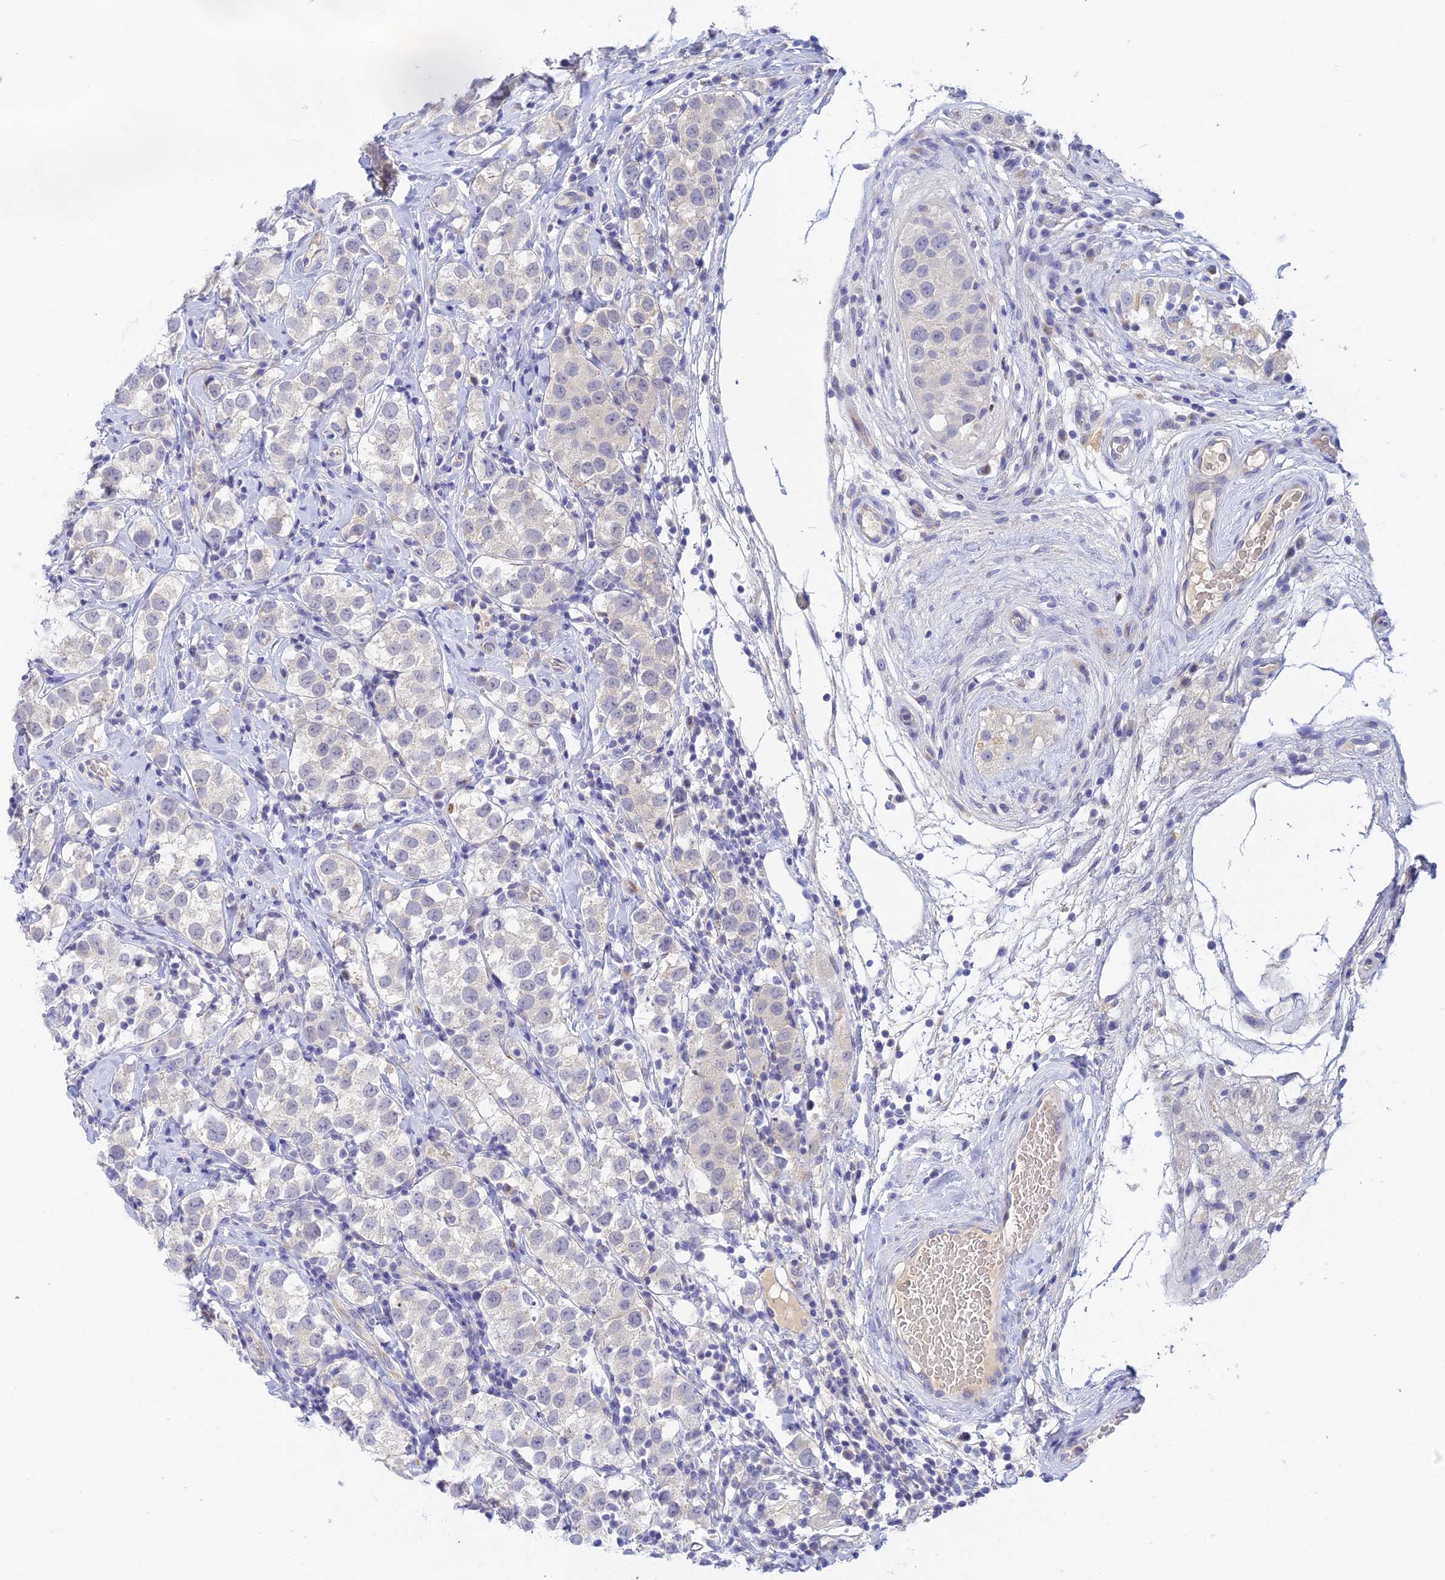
{"staining": {"intensity": "negative", "quantity": "none", "location": "none"}, "tissue": "testis cancer", "cell_type": "Tumor cells", "image_type": "cancer", "snomed": [{"axis": "morphology", "description": "Seminoma, NOS"}, {"axis": "topography", "description": "Testis"}], "caption": "Tumor cells are negative for protein expression in human testis cancer.", "gene": "INTS13", "patient": {"sex": "male", "age": 34}}